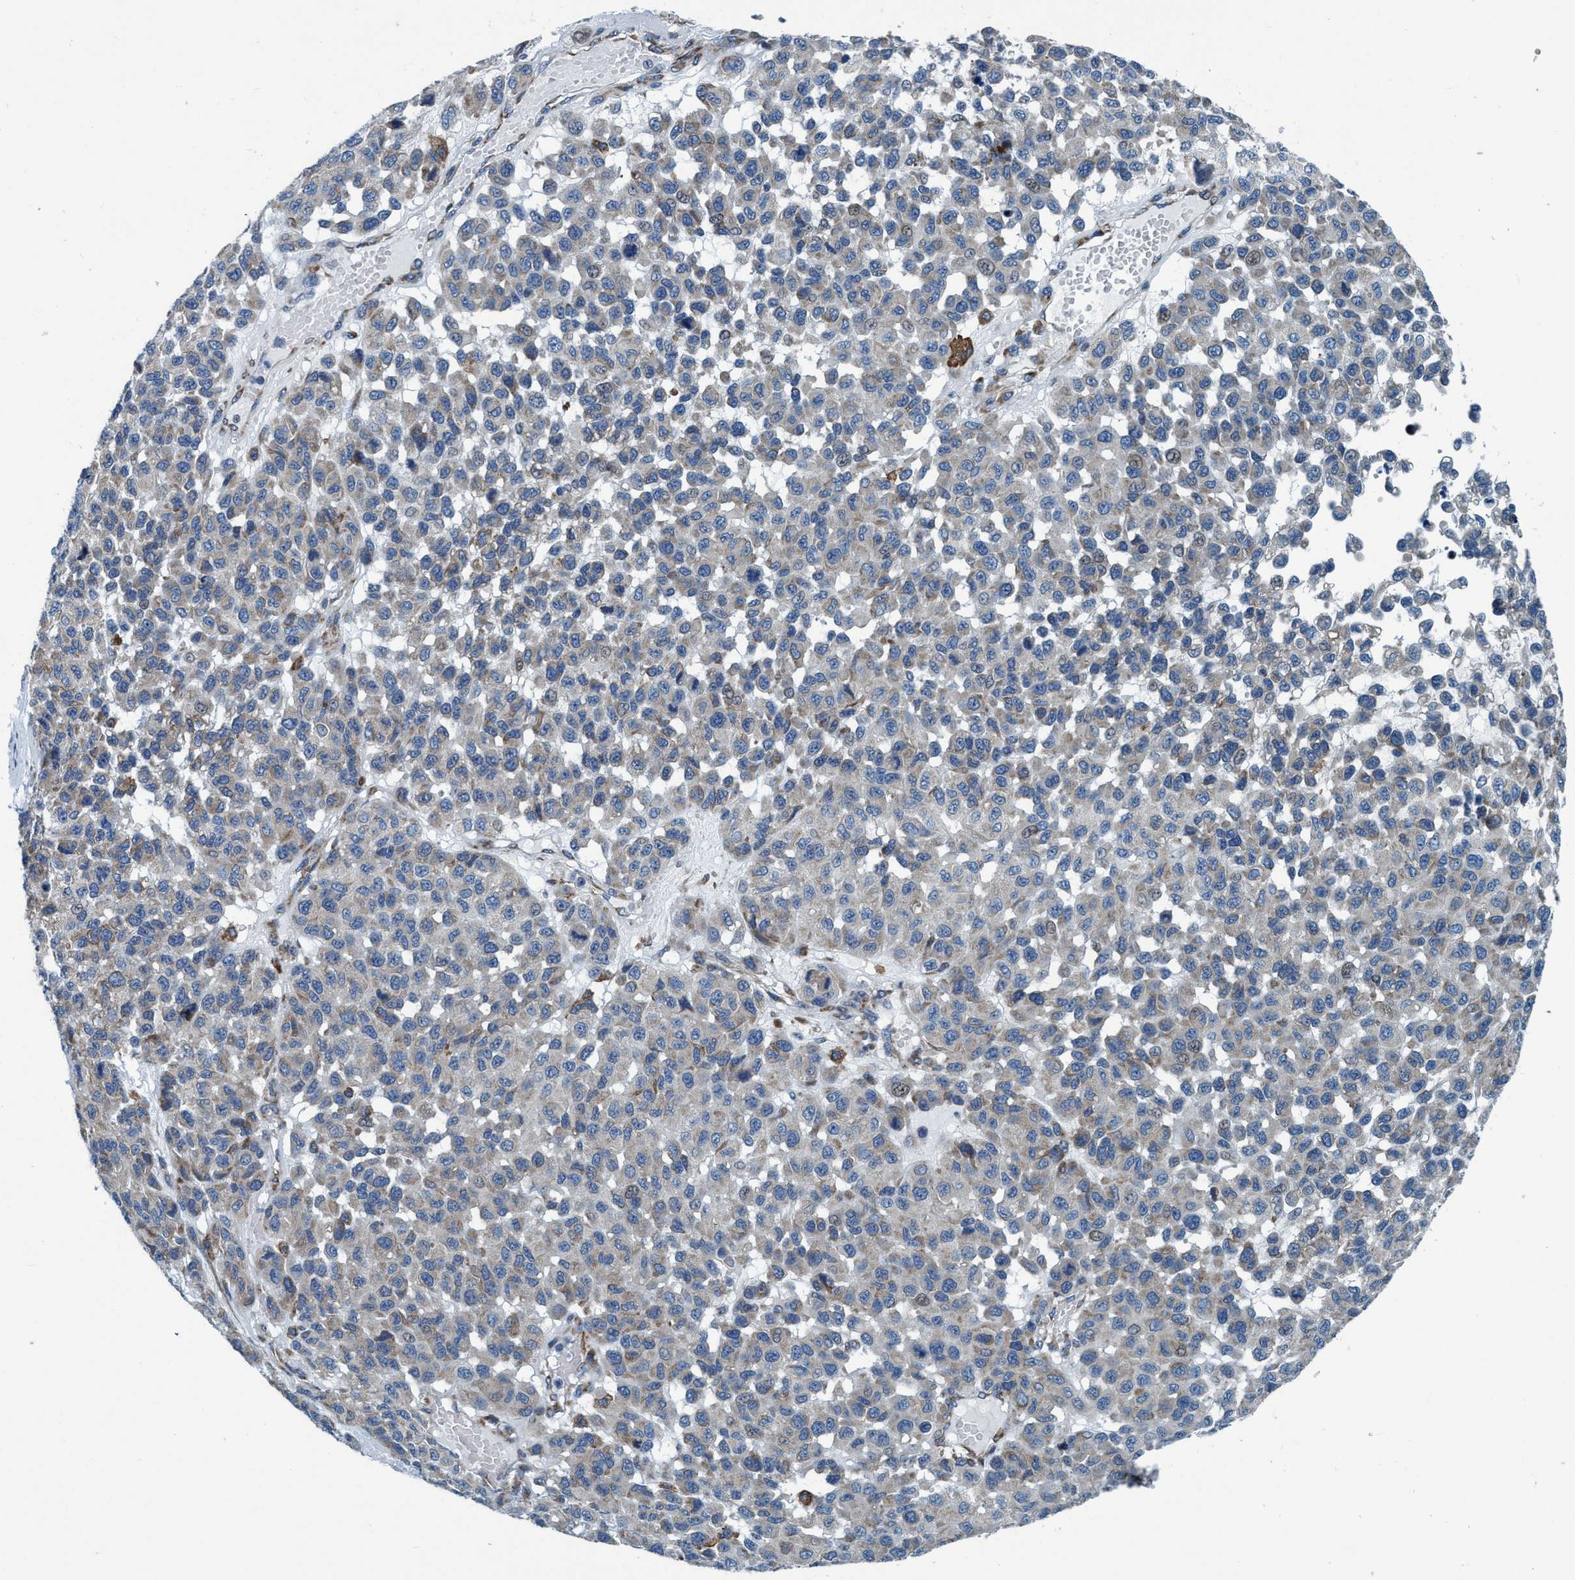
{"staining": {"intensity": "weak", "quantity": "<25%", "location": "cytoplasmic/membranous"}, "tissue": "melanoma", "cell_type": "Tumor cells", "image_type": "cancer", "snomed": [{"axis": "morphology", "description": "Malignant melanoma, NOS"}, {"axis": "topography", "description": "Skin"}], "caption": "The photomicrograph displays no staining of tumor cells in melanoma. (DAB (3,3'-diaminobenzidine) immunohistochemistry visualized using brightfield microscopy, high magnification).", "gene": "ARMC9", "patient": {"sex": "male", "age": 62}}